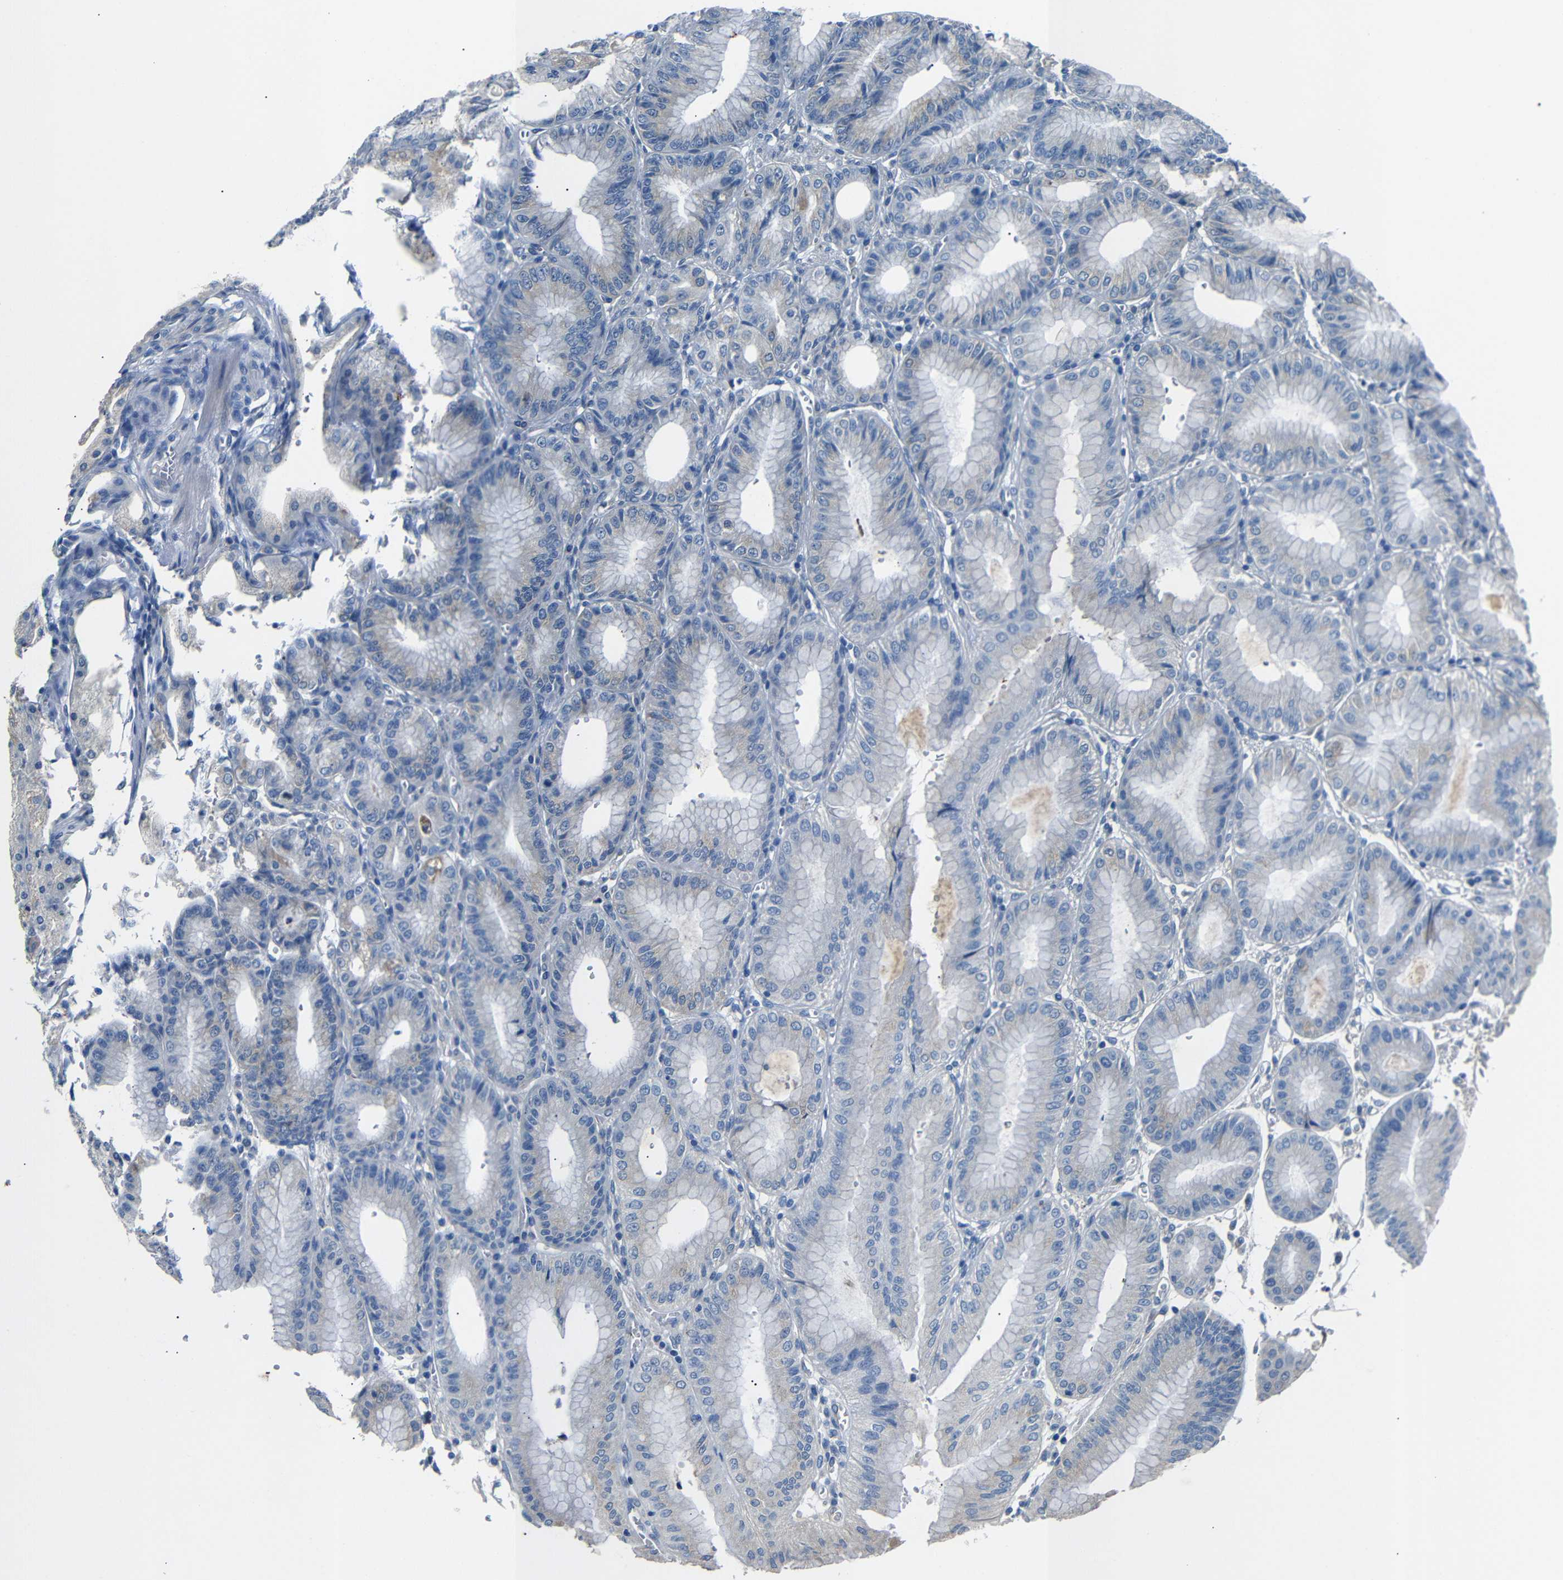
{"staining": {"intensity": "moderate", "quantity": "25%-75%", "location": "cytoplasmic/membranous"}, "tissue": "stomach", "cell_type": "Glandular cells", "image_type": "normal", "snomed": [{"axis": "morphology", "description": "Normal tissue, NOS"}, {"axis": "topography", "description": "Stomach, lower"}], "caption": "Immunohistochemistry (IHC) micrograph of unremarkable human stomach stained for a protein (brown), which shows medium levels of moderate cytoplasmic/membranous expression in about 25%-75% of glandular cells.", "gene": "DCP1A", "patient": {"sex": "male", "age": 71}}